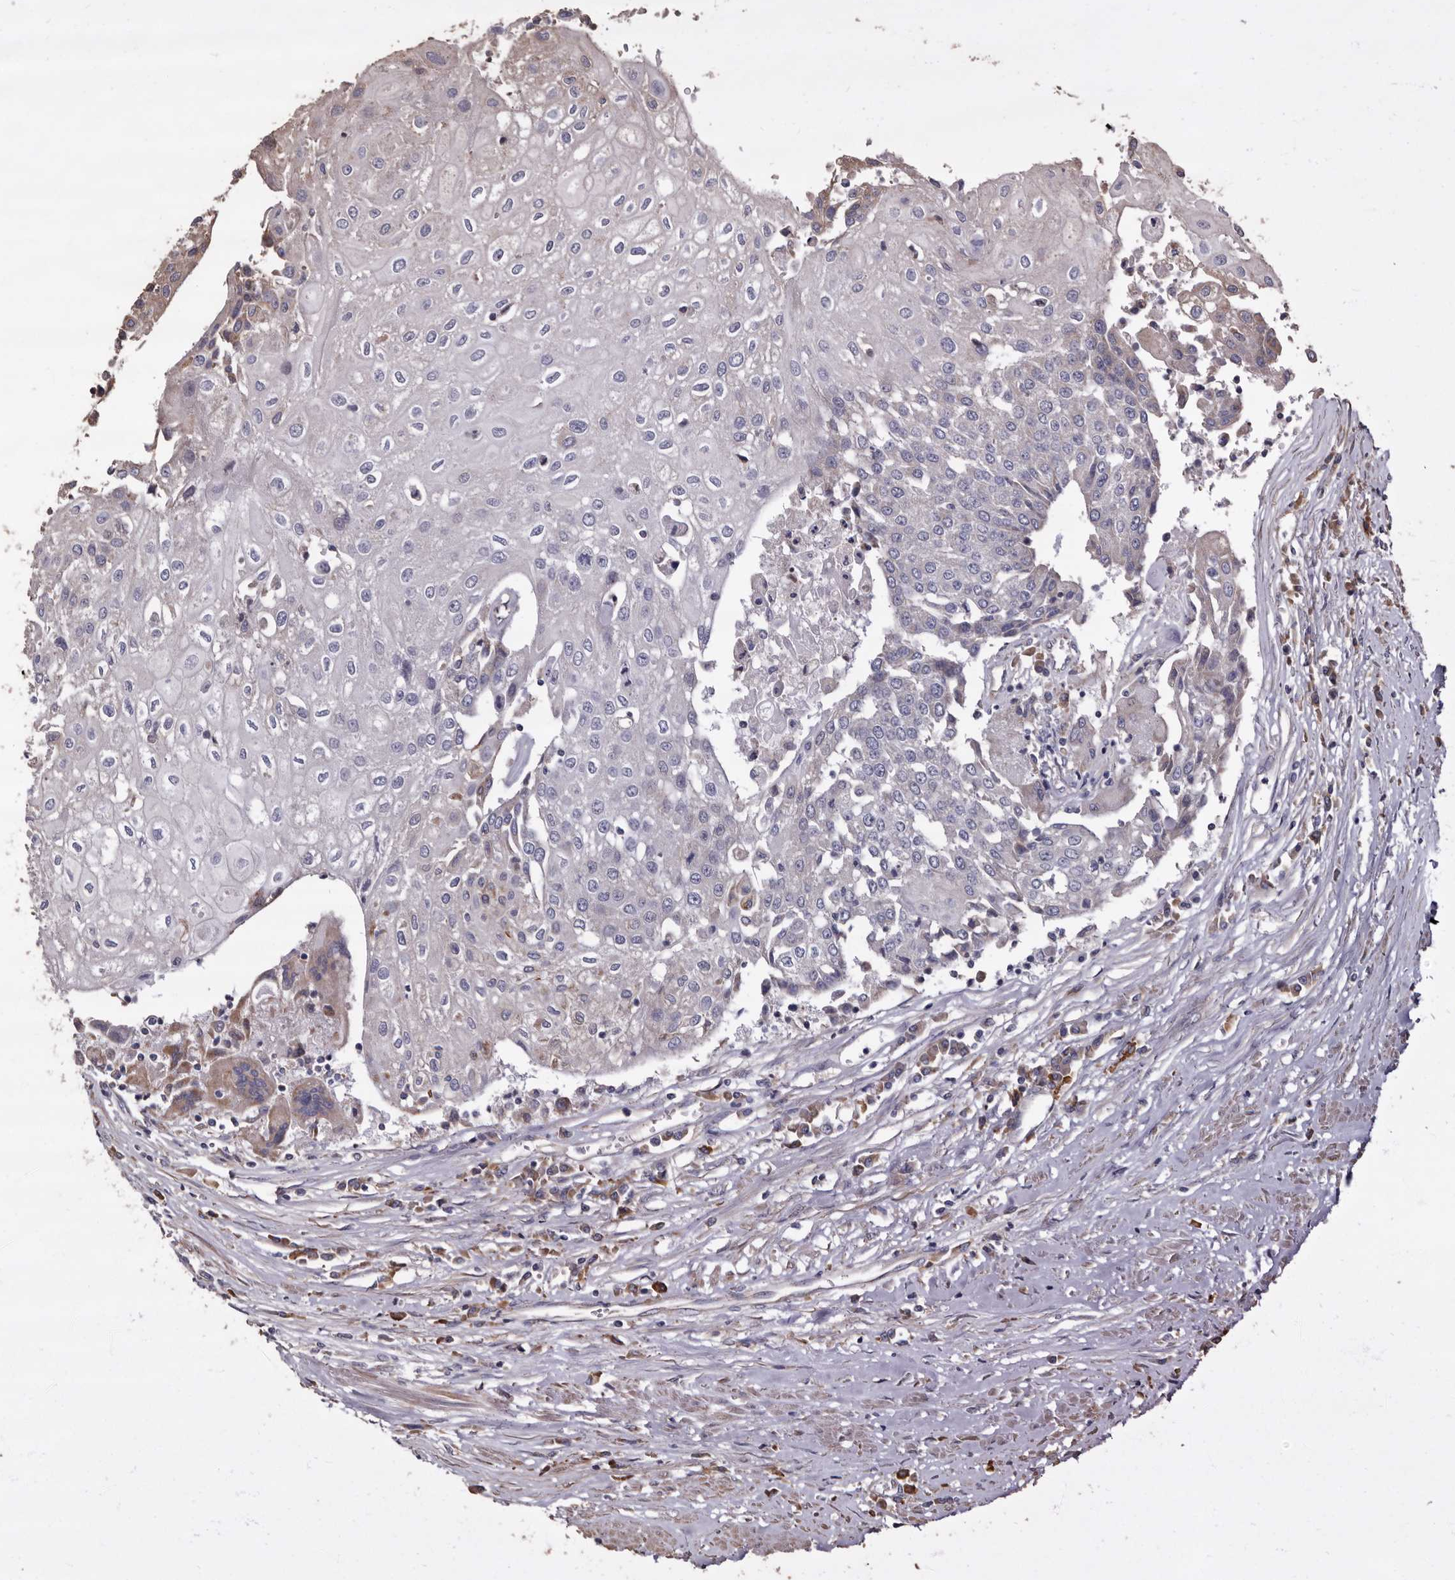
{"staining": {"intensity": "negative", "quantity": "none", "location": "none"}, "tissue": "urothelial cancer", "cell_type": "Tumor cells", "image_type": "cancer", "snomed": [{"axis": "morphology", "description": "Urothelial carcinoma, High grade"}, {"axis": "topography", "description": "Urinary bladder"}], "caption": "Tumor cells are negative for brown protein staining in urothelial carcinoma (high-grade).", "gene": "OSGIN2", "patient": {"sex": "female", "age": 85}}